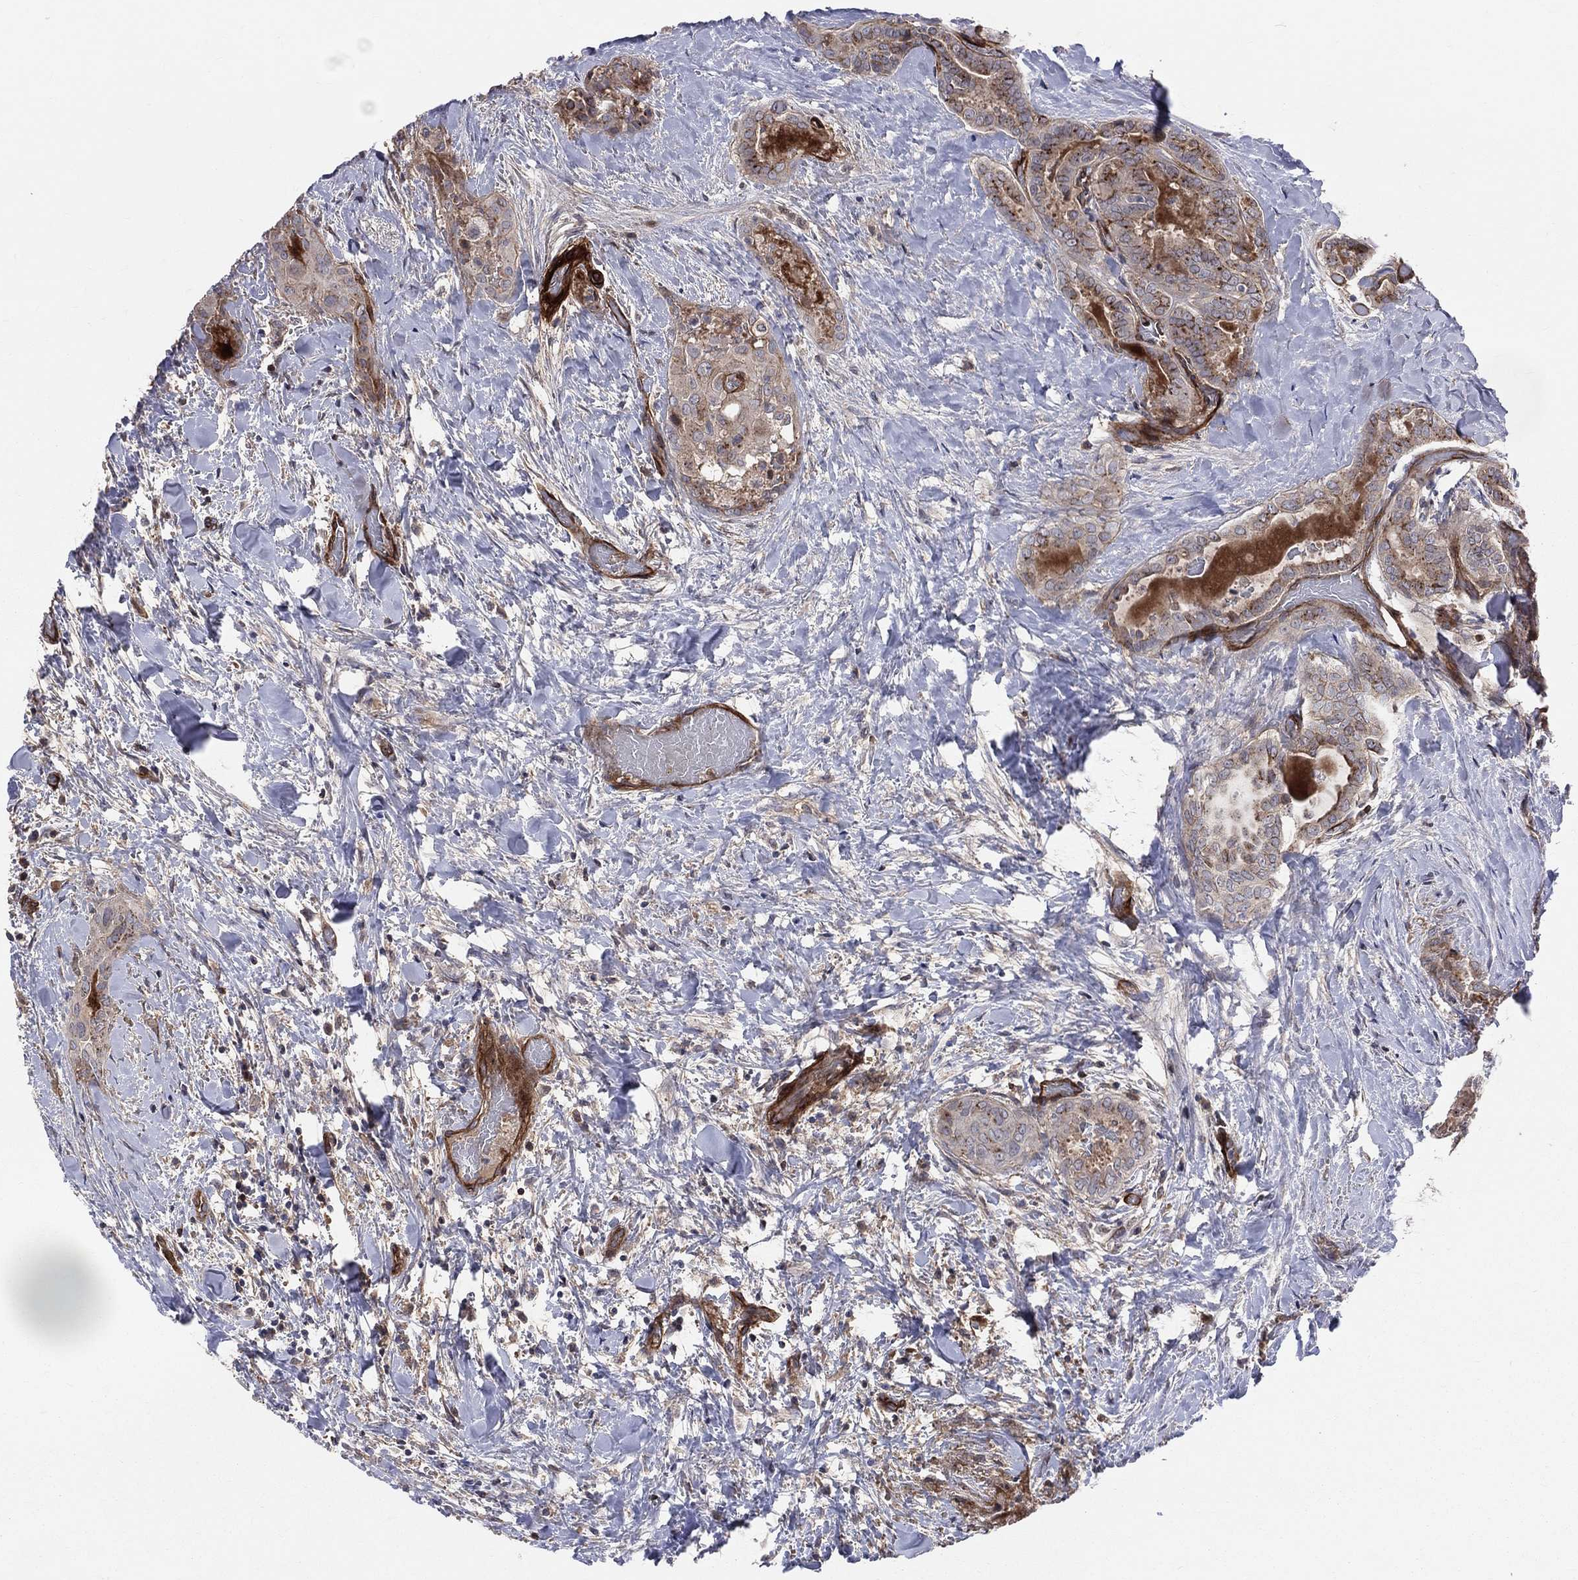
{"staining": {"intensity": "moderate", "quantity": ">75%", "location": "cytoplasmic/membranous"}, "tissue": "thyroid cancer", "cell_type": "Tumor cells", "image_type": "cancer", "snomed": [{"axis": "morphology", "description": "Papillary adenocarcinoma, NOS"}, {"axis": "topography", "description": "Thyroid gland"}], "caption": "Immunohistochemical staining of human thyroid papillary adenocarcinoma shows moderate cytoplasmic/membranous protein staining in approximately >75% of tumor cells.", "gene": "ENTPD1", "patient": {"sex": "female", "age": 39}}